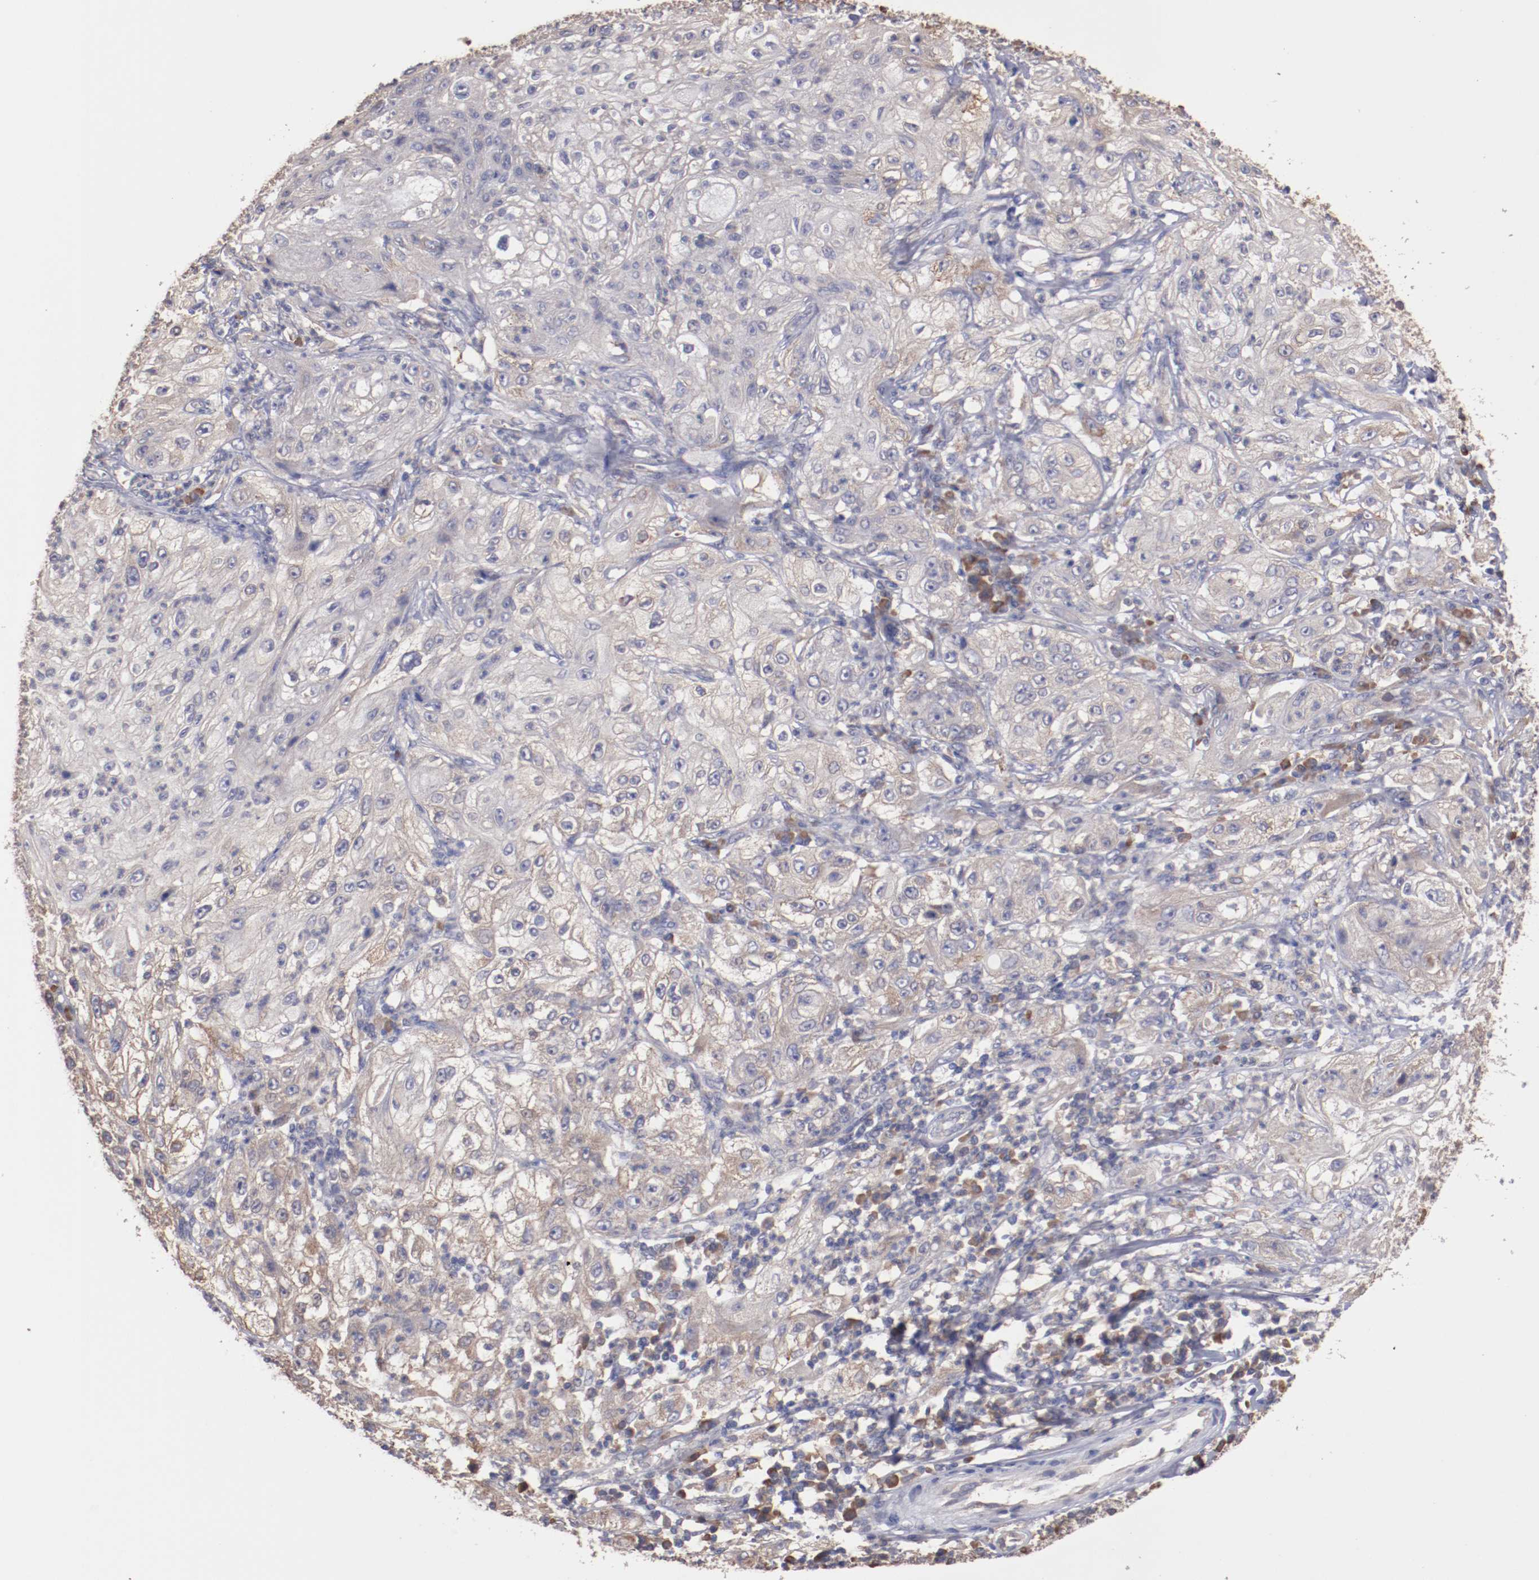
{"staining": {"intensity": "weak", "quantity": "<25%", "location": "cytoplasmic/membranous"}, "tissue": "lung cancer", "cell_type": "Tumor cells", "image_type": "cancer", "snomed": [{"axis": "morphology", "description": "Inflammation, NOS"}, {"axis": "morphology", "description": "Squamous cell carcinoma, NOS"}, {"axis": "topography", "description": "Lymph node"}, {"axis": "topography", "description": "Soft tissue"}, {"axis": "topography", "description": "Lung"}], "caption": "Lung cancer (squamous cell carcinoma) was stained to show a protein in brown. There is no significant expression in tumor cells.", "gene": "NFKBIE", "patient": {"sex": "male", "age": 66}}